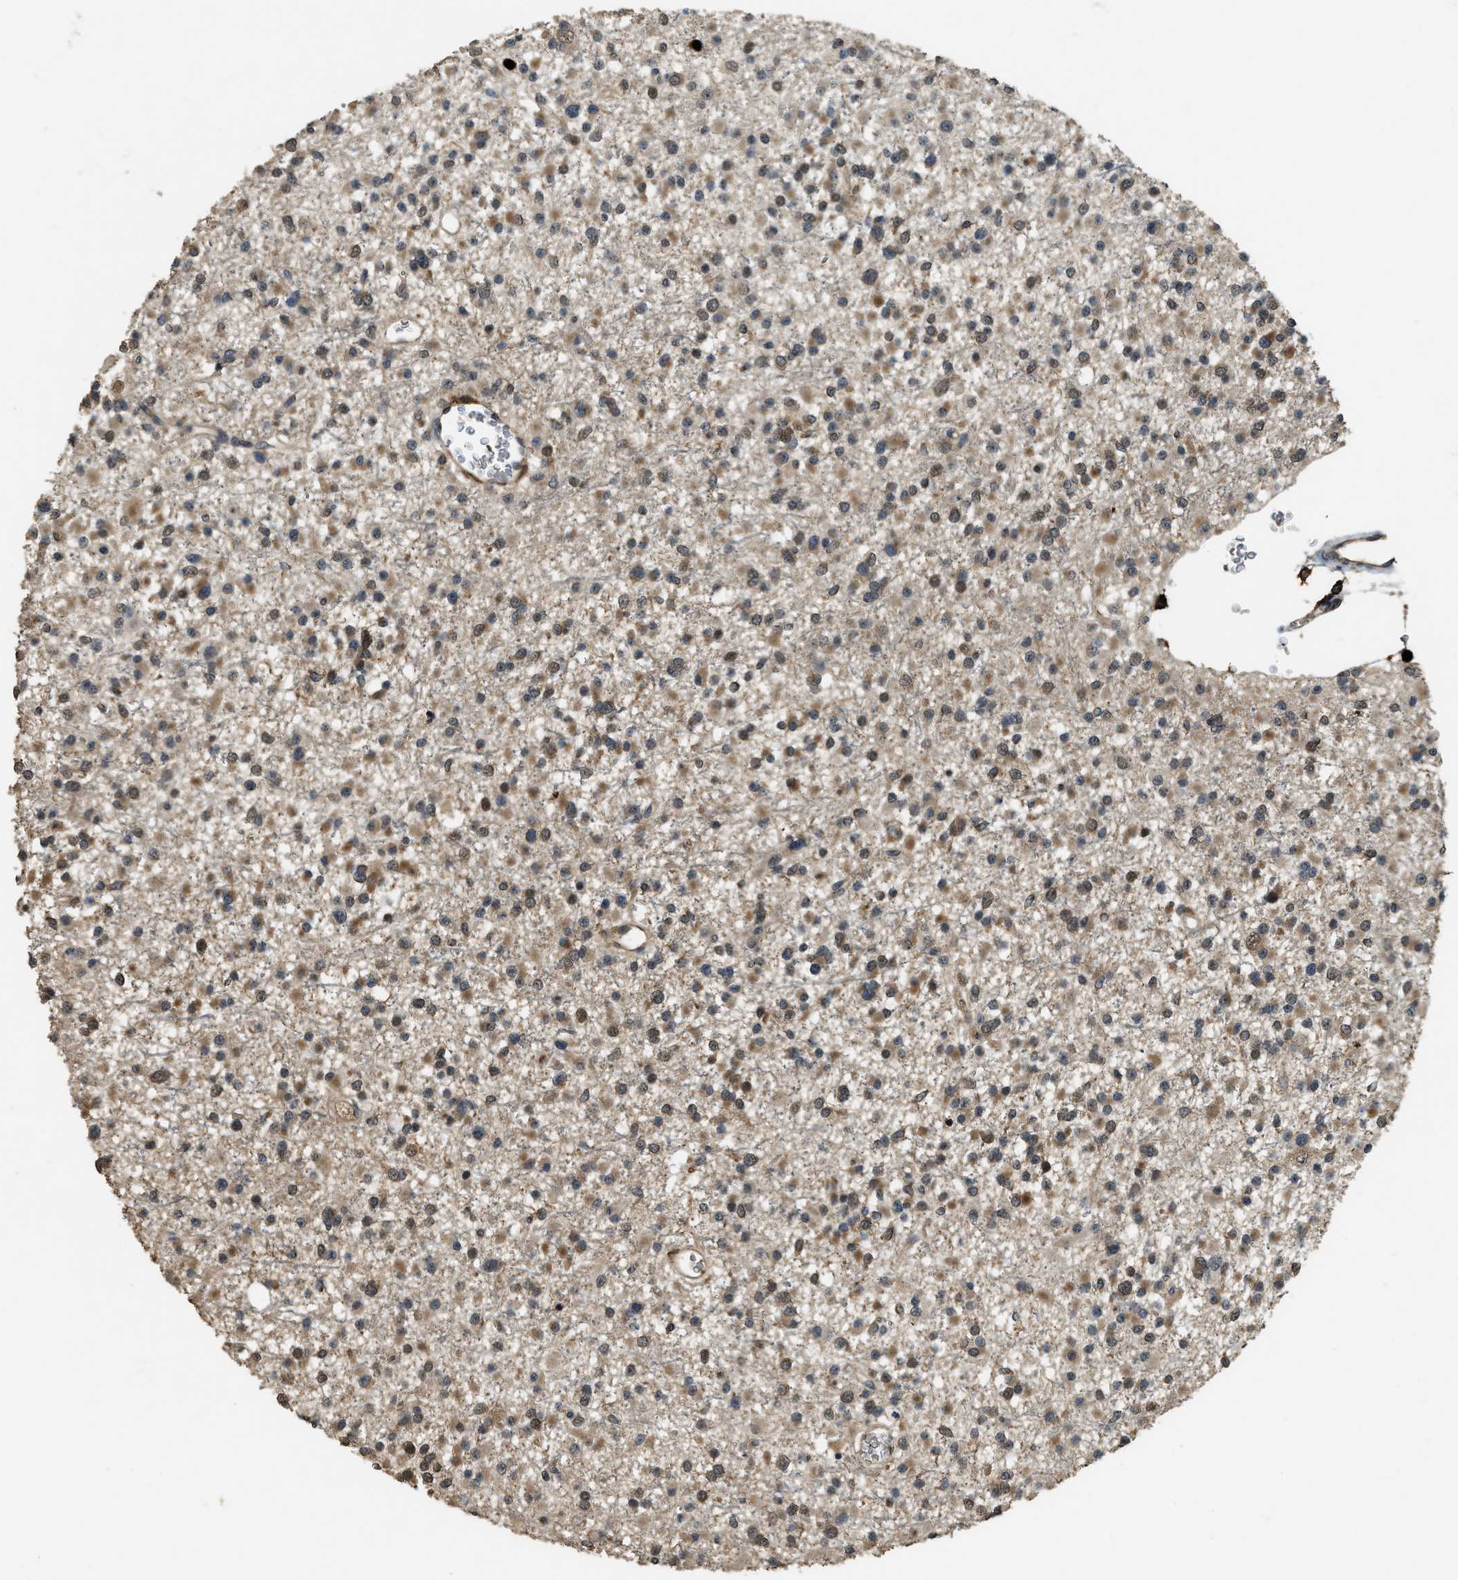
{"staining": {"intensity": "moderate", "quantity": ">75%", "location": "cytoplasmic/membranous"}, "tissue": "glioma", "cell_type": "Tumor cells", "image_type": "cancer", "snomed": [{"axis": "morphology", "description": "Glioma, malignant, Low grade"}, {"axis": "topography", "description": "Brain"}], "caption": "Human glioma stained for a protein (brown) displays moderate cytoplasmic/membranous positive positivity in approximately >75% of tumor cells.", "gene": "RNF141", "patient": {"sex": "female", "age": 22}}